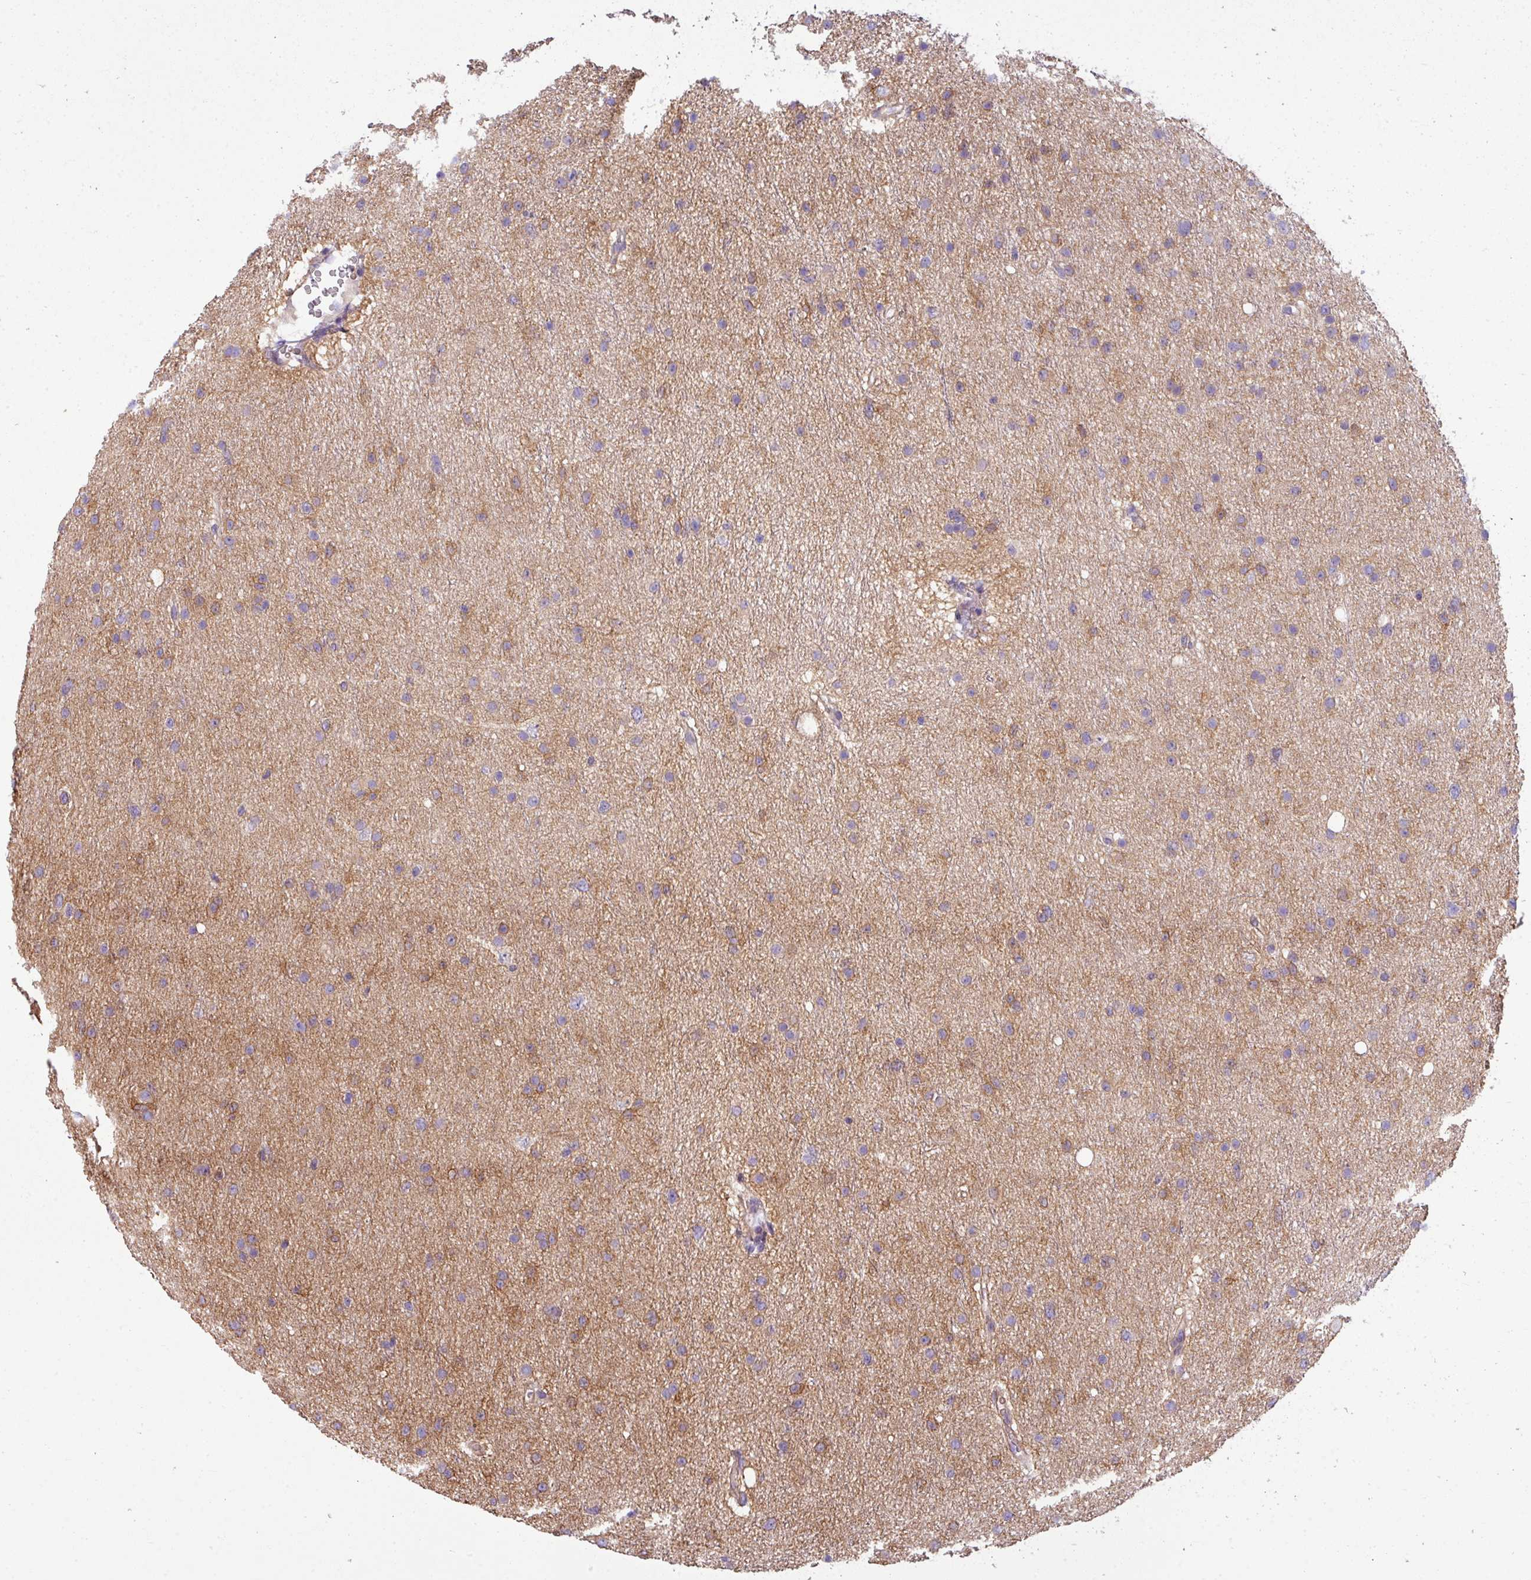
{"staining": {"intensity": "weak", "quantity": "<25%", "location": "cytoplasmic/membranous"}, "tissue": "glioma", "cell_type": "Tumor cells", "image_type": "cancer", "snomed": [{"axis": "morphology", "description": "Glioma, malignant, Low grade"}, {"axis": "topography", "description": "Cerebral cortex"}], "caption": "Human low-grade glioma (malignant) stained for a protein using immunohistochemistry displays no staining in tumor cells.", "gene": "PALS2", "patient": {"sex": "female", "age": 39}}